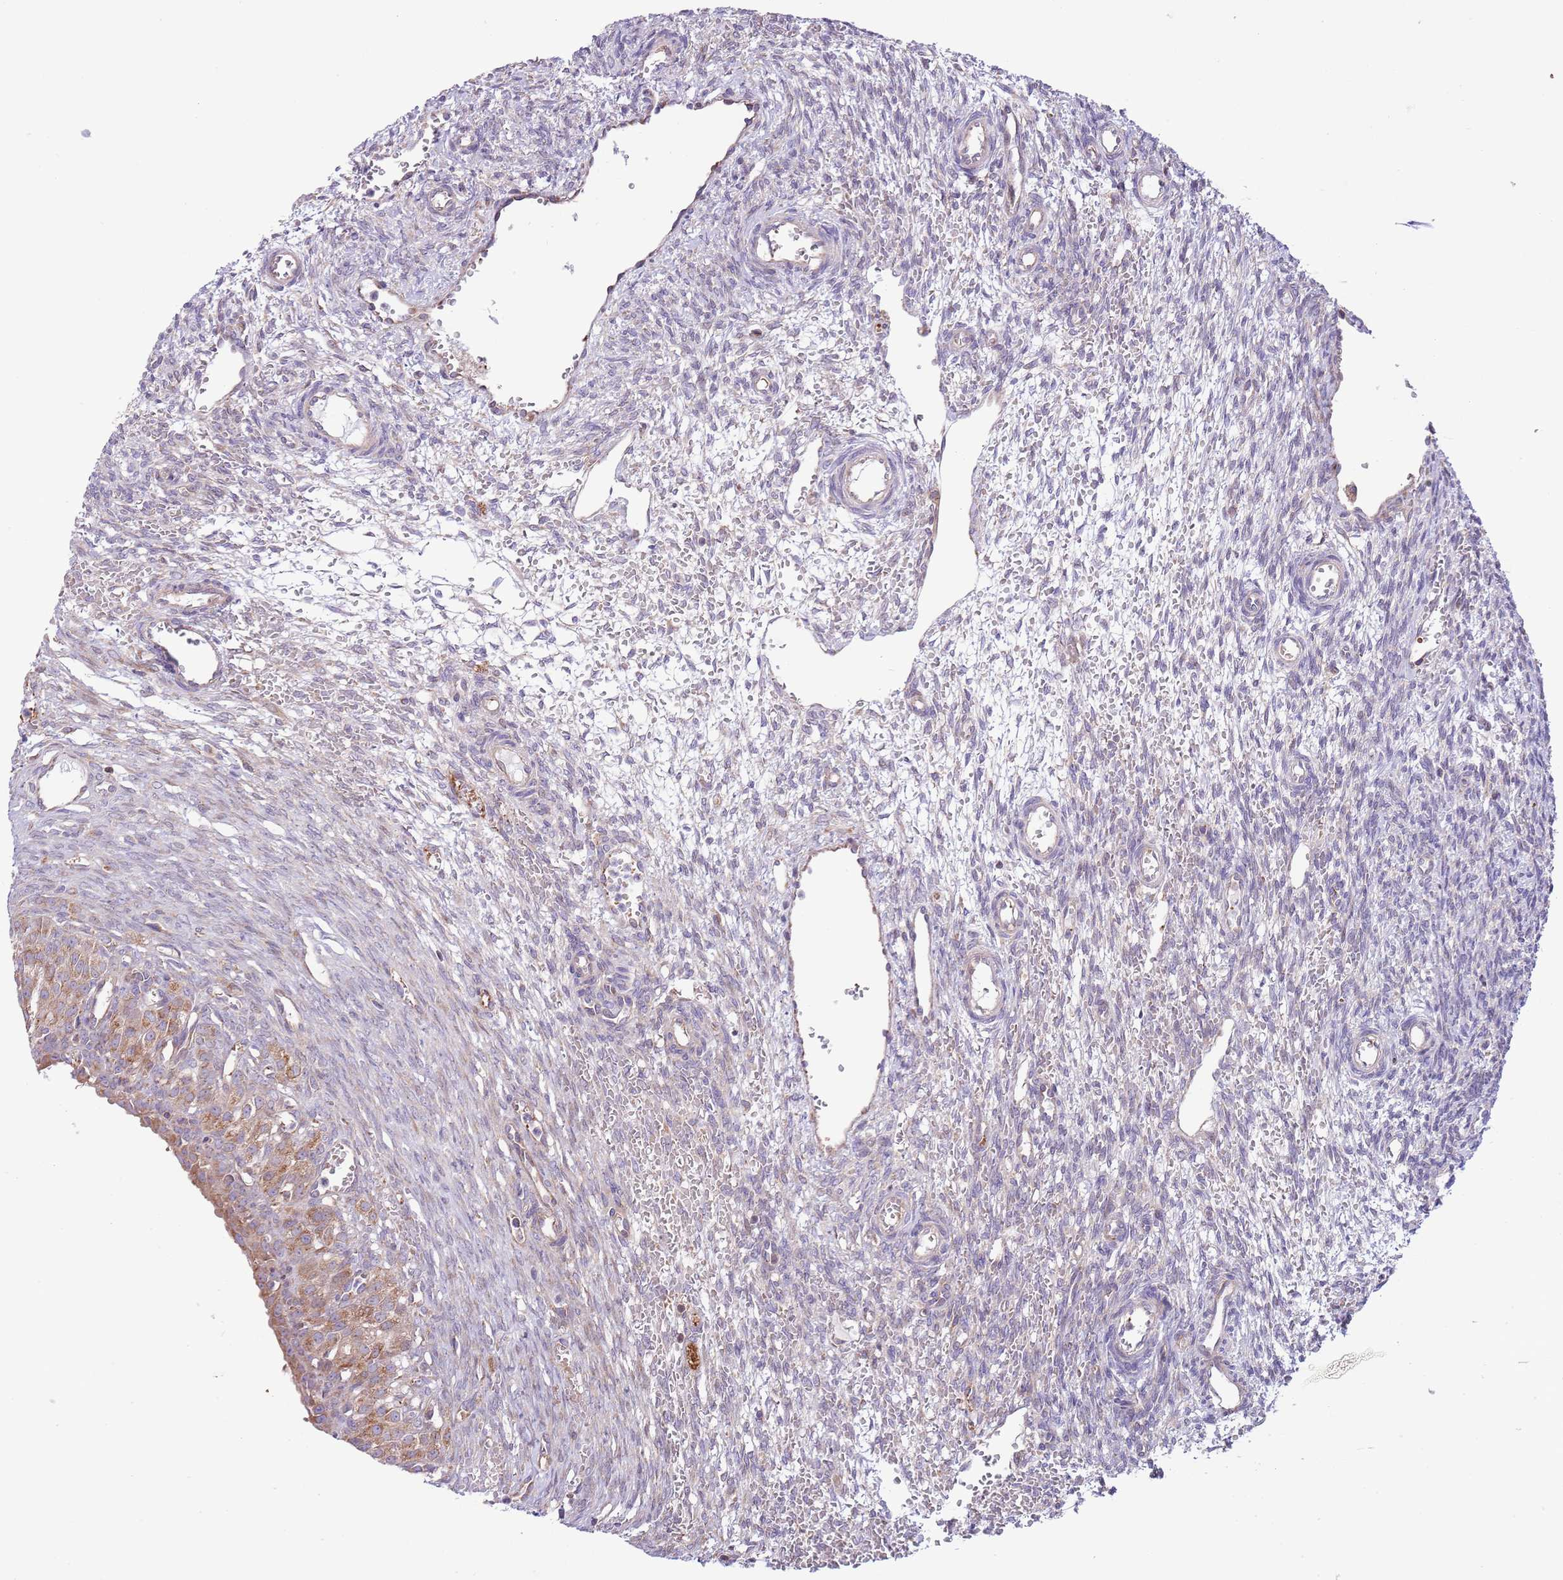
{"staining": {"intensity": "moderate", "quantity": ">75%", "location": "cytoplasmic/membranous"}, "tissue": "ovary", "cell_type": "Follicle cells", "image_type": "normal", "snomed": [{"axis": "morphology", "description": "Normal tissue, NOS"}, {"axis": "topography", "description": "Ovary"}], "caption": "High-magnification brightfield microscopy of normal ovary stained with DAB (brown) and counterstained with hematoxylin (blue). follicle cells exhibit moderate cytoplasmic/membranous positivity is seen in approximately>75% of cells. (Stains: DAB in brown, nuclei in blue, Microscopy: brightfield microscopy at high magnification).", "gene": "DAND5", "patient": {"sex": "female", "age": 39}}